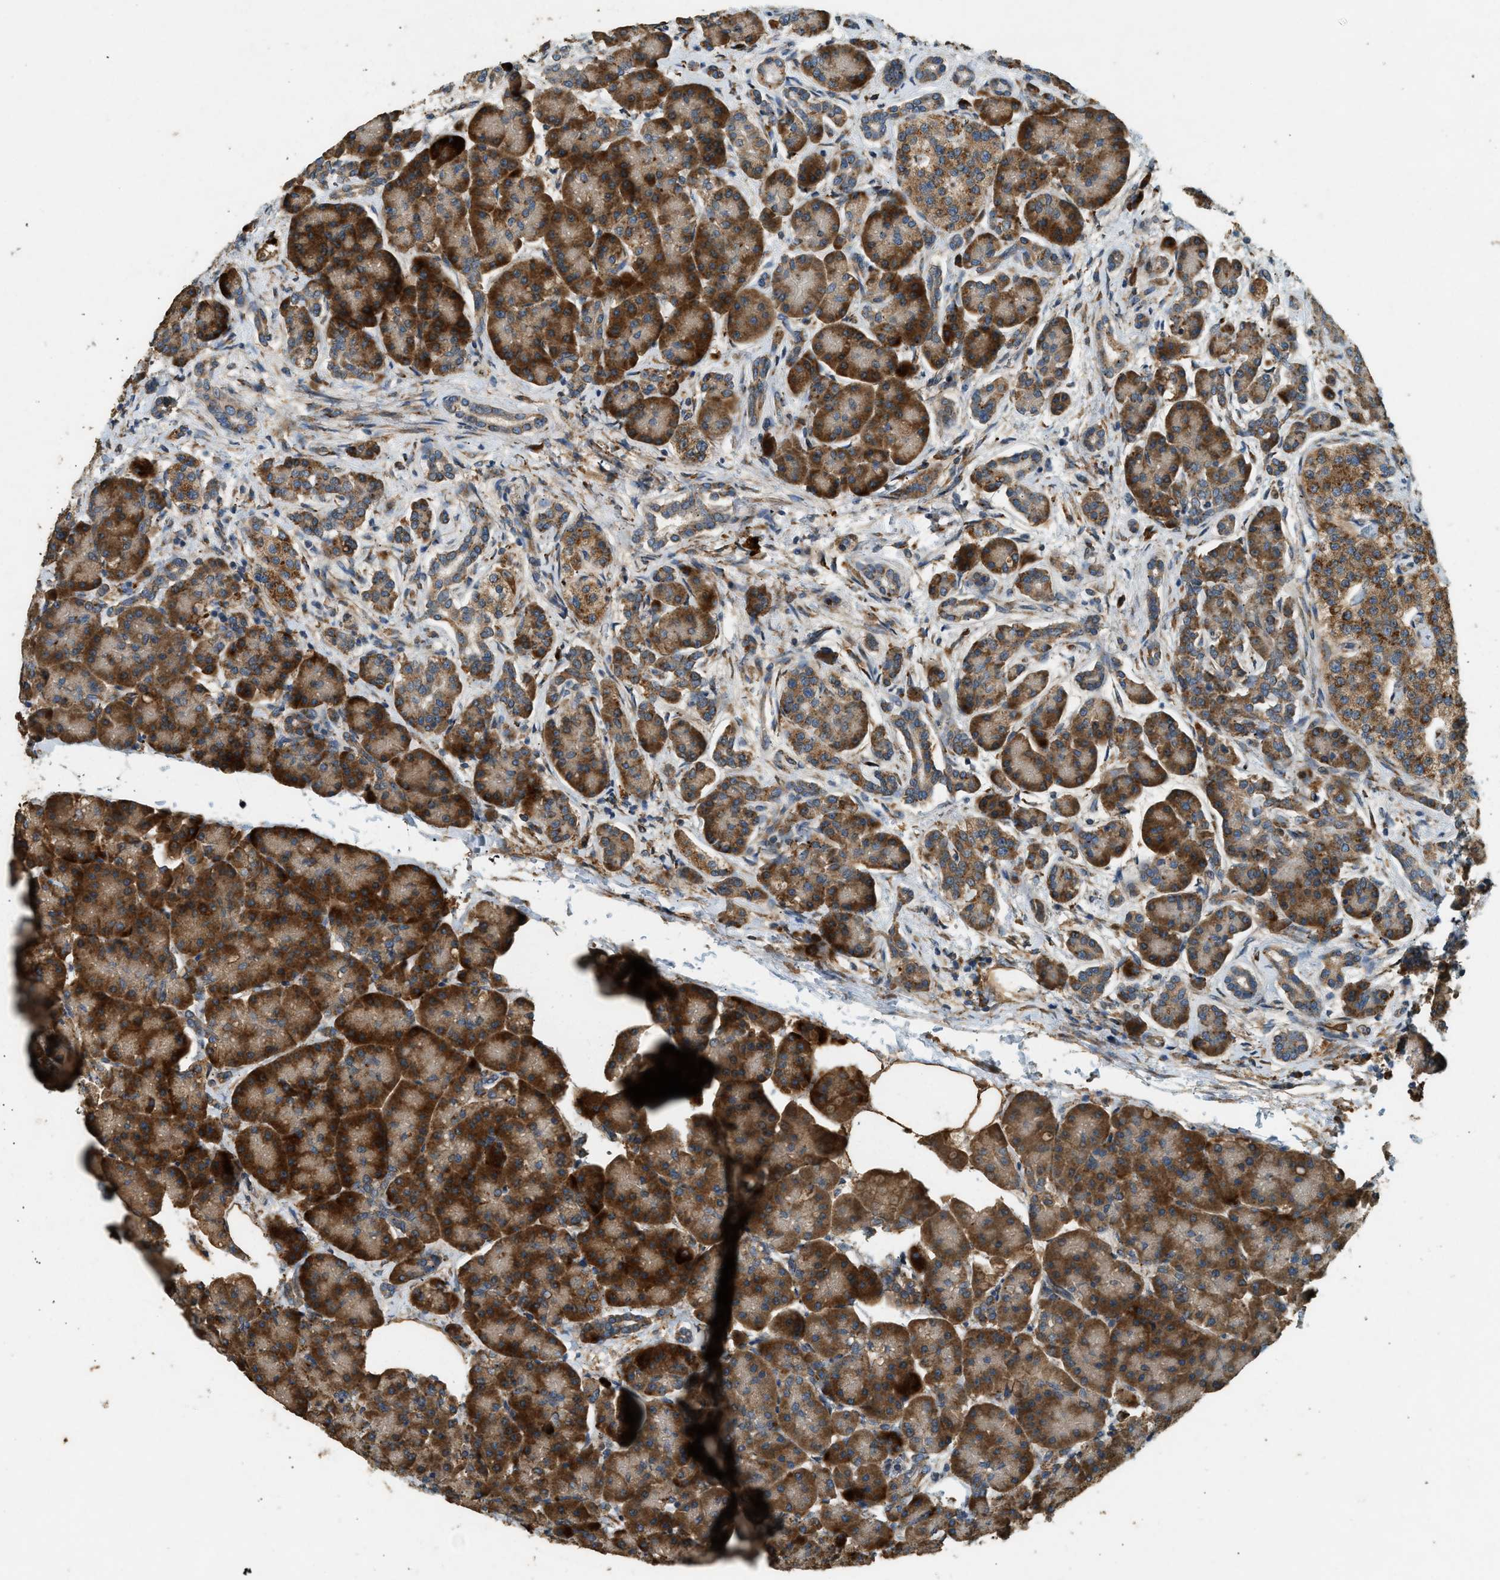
{"staining": {"intensity": "strong", "quantity": ">75%", "location": "cytoplasmic/membranous"}, "tissue": "pancreas", "cell_type": "Exocrine glandular cells", "image_type": "normal", "snomed": [{"axis": "morphology", "description": "Normal tissue, NOS"}, {"axis": "topography", "description": "Pancreas"}], "caption": "Normal pancreas displays strong cytoplasmic/membranous expression in approximately >75% of exocrine glandular cells.", "gene": "CTSB", "patient": {"sex": "female", "age": 70}}